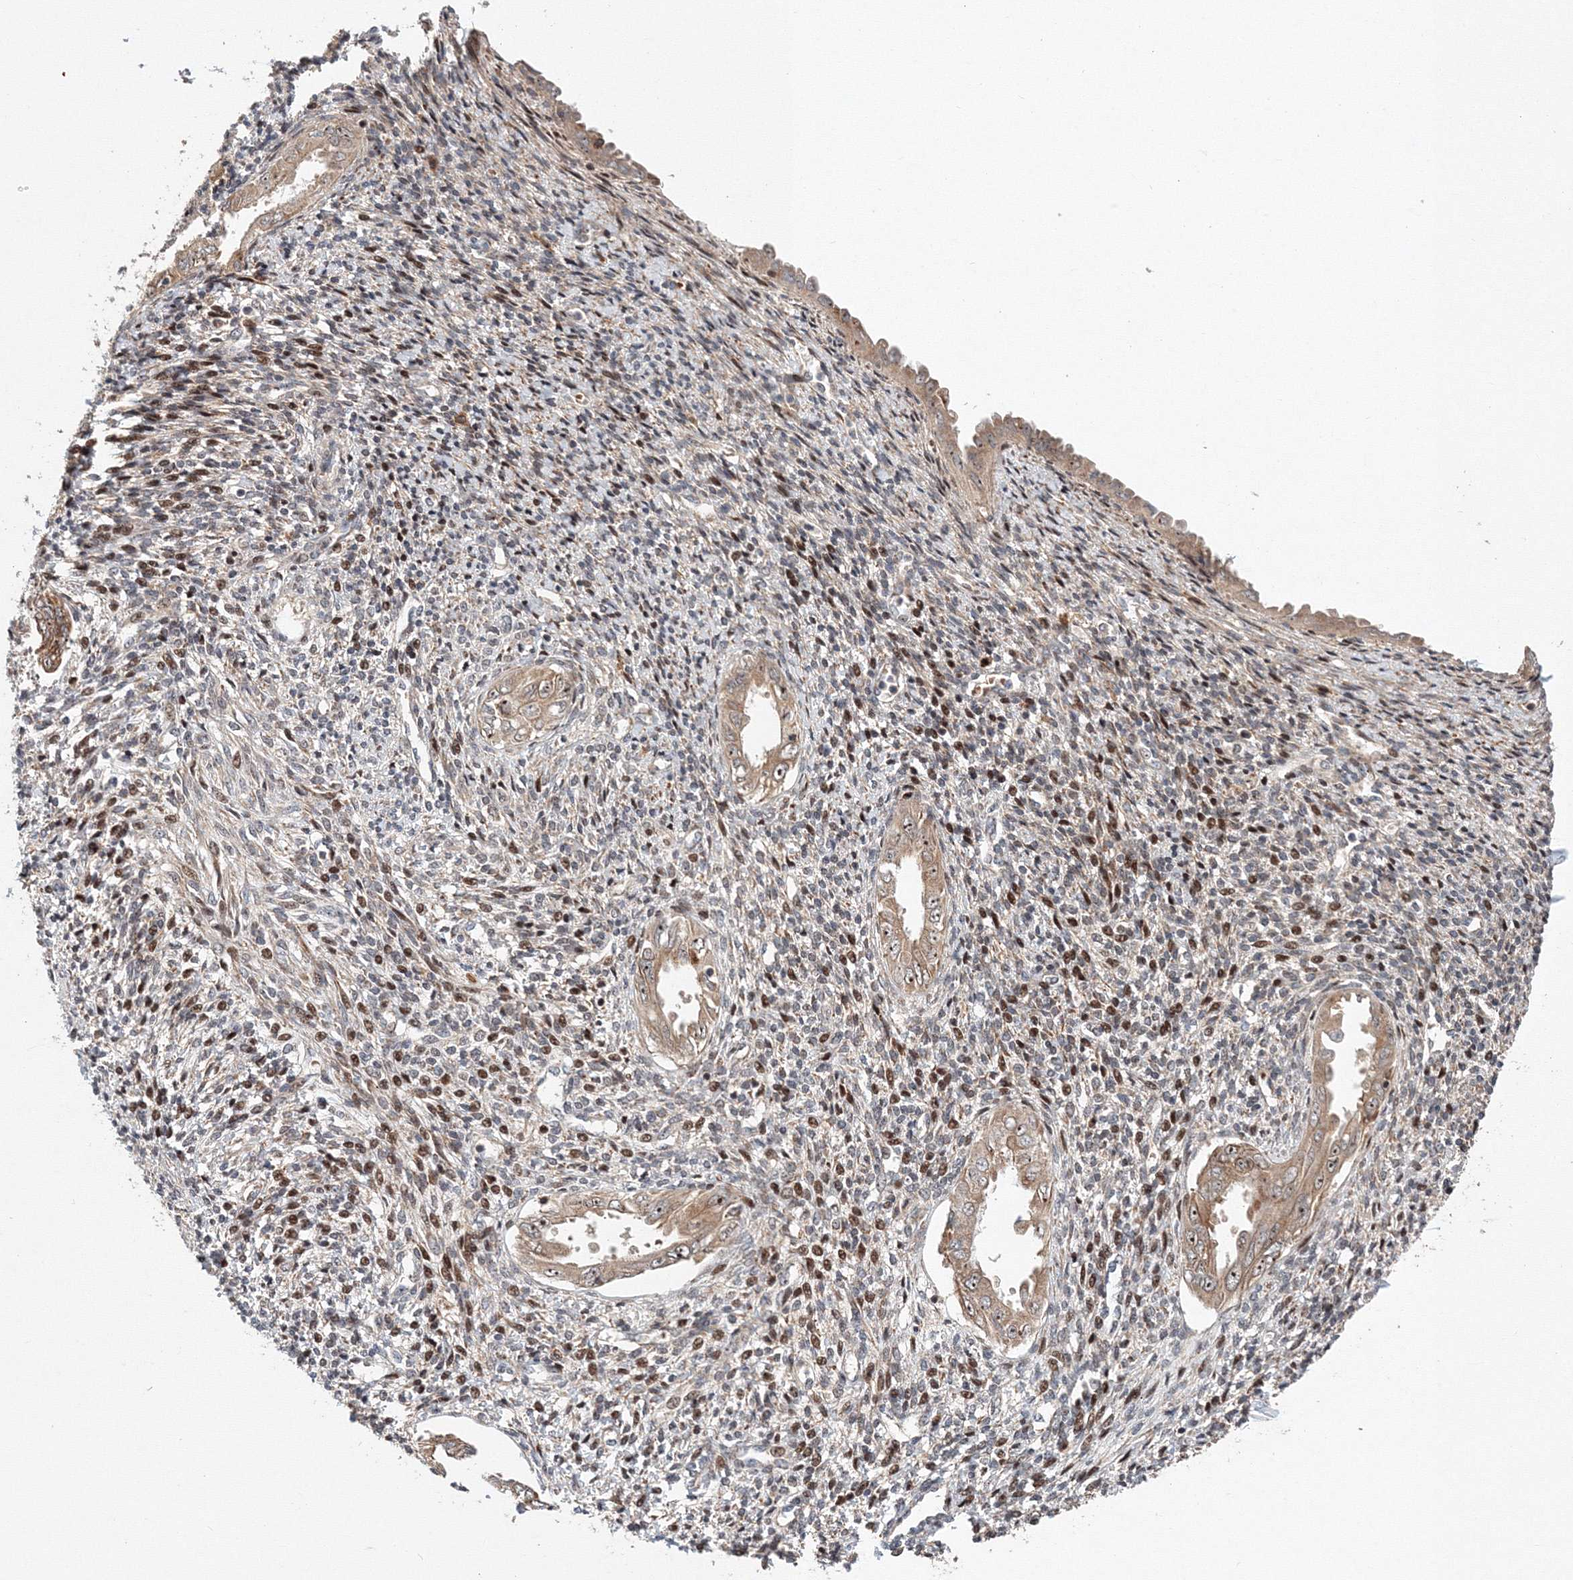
{"staining": {"intensity": "negative", "quantity": "none", "location": "none"}, "tissue": "endometrium", "cell_type": "Cells in endometrial stroma", "image_type": "normal", "snomed": [{"axis": "morphology", "description": "Normal tissue, NOS"}, {"axis": "topography", "description": "Endometrium"}], "caption": "Histopathology image shows no protein positivity in cells in endometrial stroma of normal endometrium.", "gene": "ANKAR", "patient": {"sex": "female", "age": 66}}